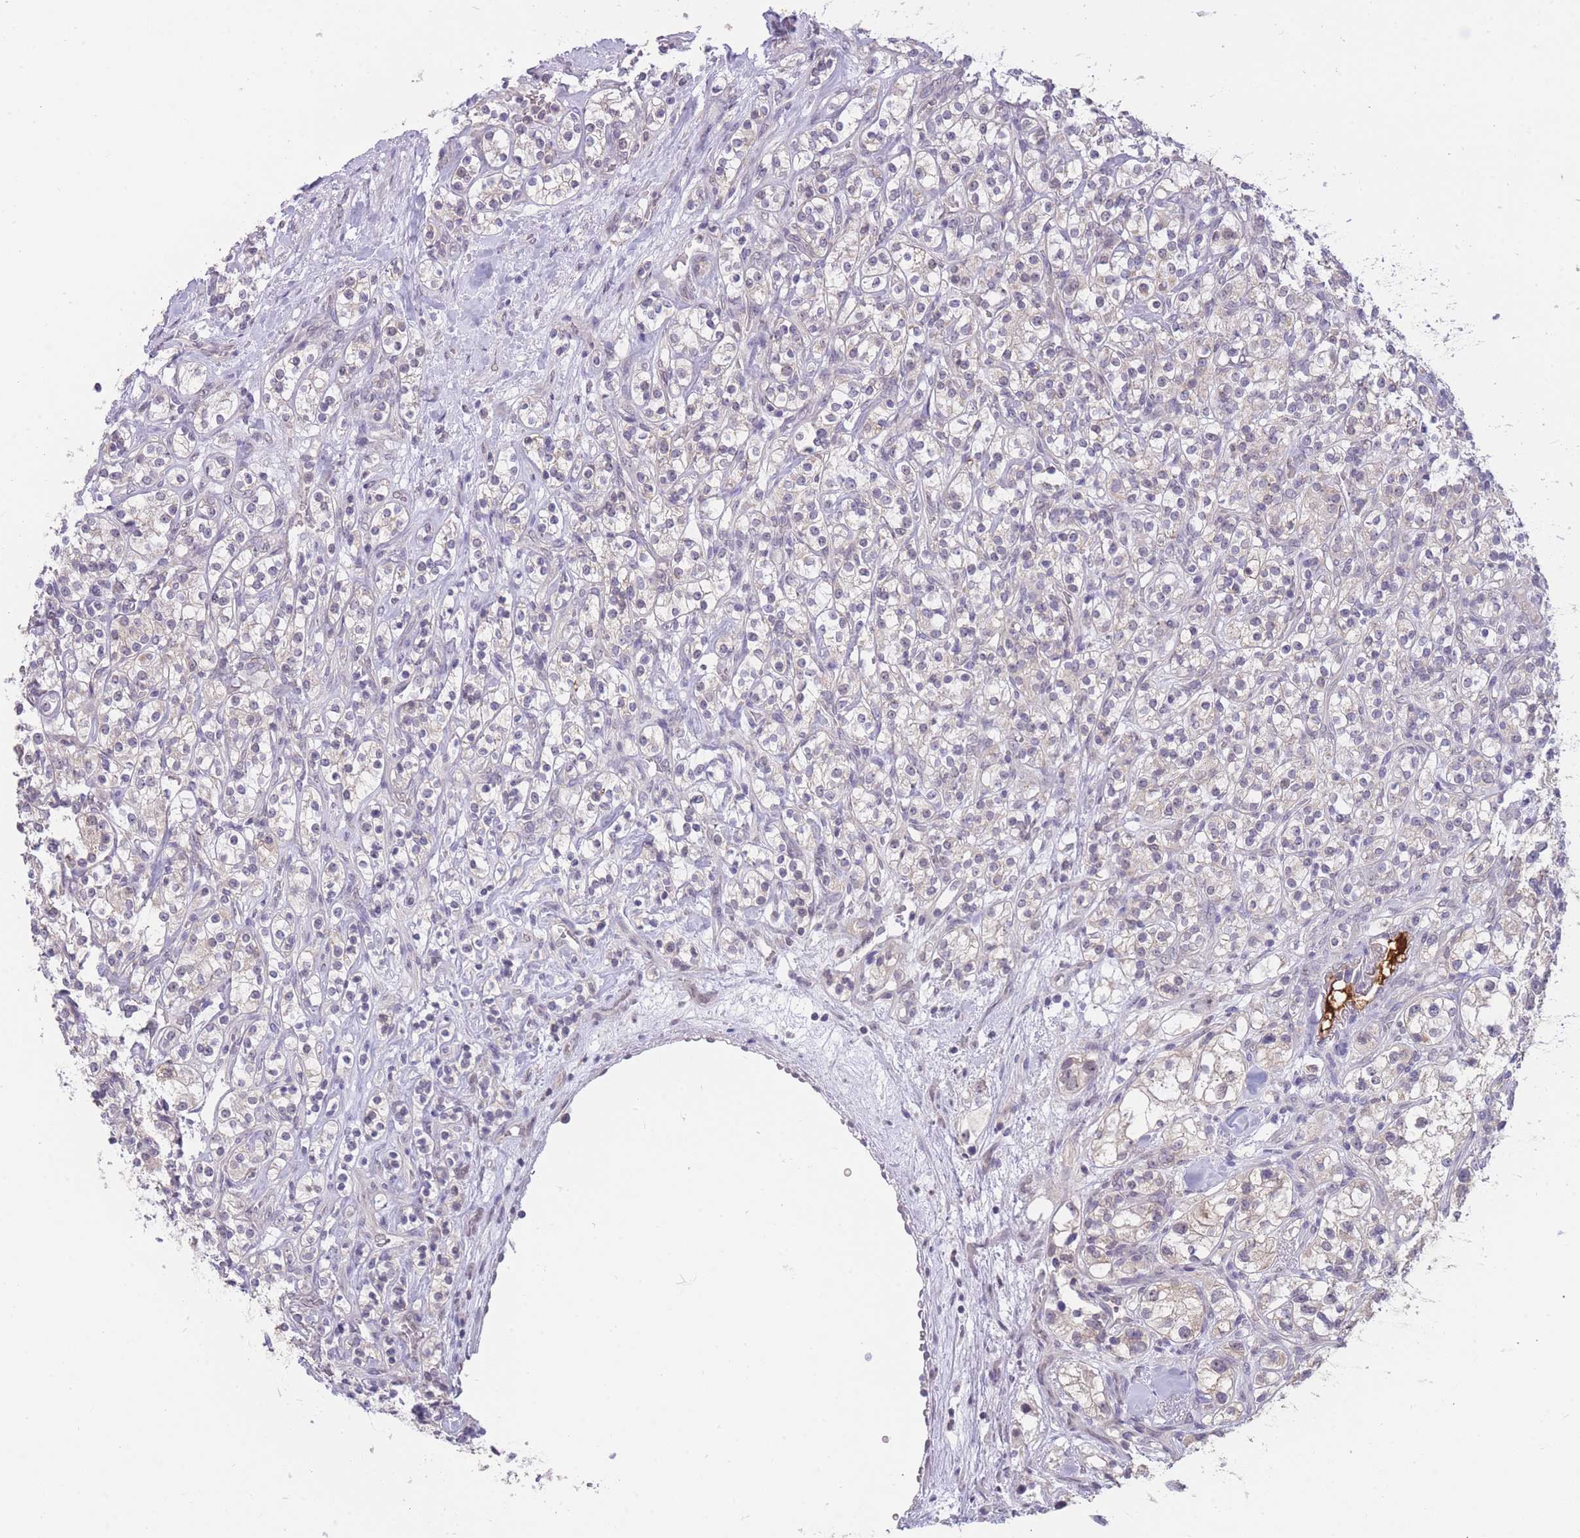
{"staining": {"intensity": "negative", "quantity": "none", "location": "none"}, "tissue": "renal cancer", "cell_type": "Tumor cells", "image_type": "cancer", "snomed": [{"axis": "morphology", "description": "Adenocarcinoma, NOS"}, {"axis": "topography", "description": "Kidney"}], "caption": "Immunohistochemistry histopathology image of adenocarcinoma (renal) stained for a protein (brown), which exhibits no positivity in tumor cells.", "gene": "GOLGA6L25", "patient": {"sex": "male", "age": 77}}